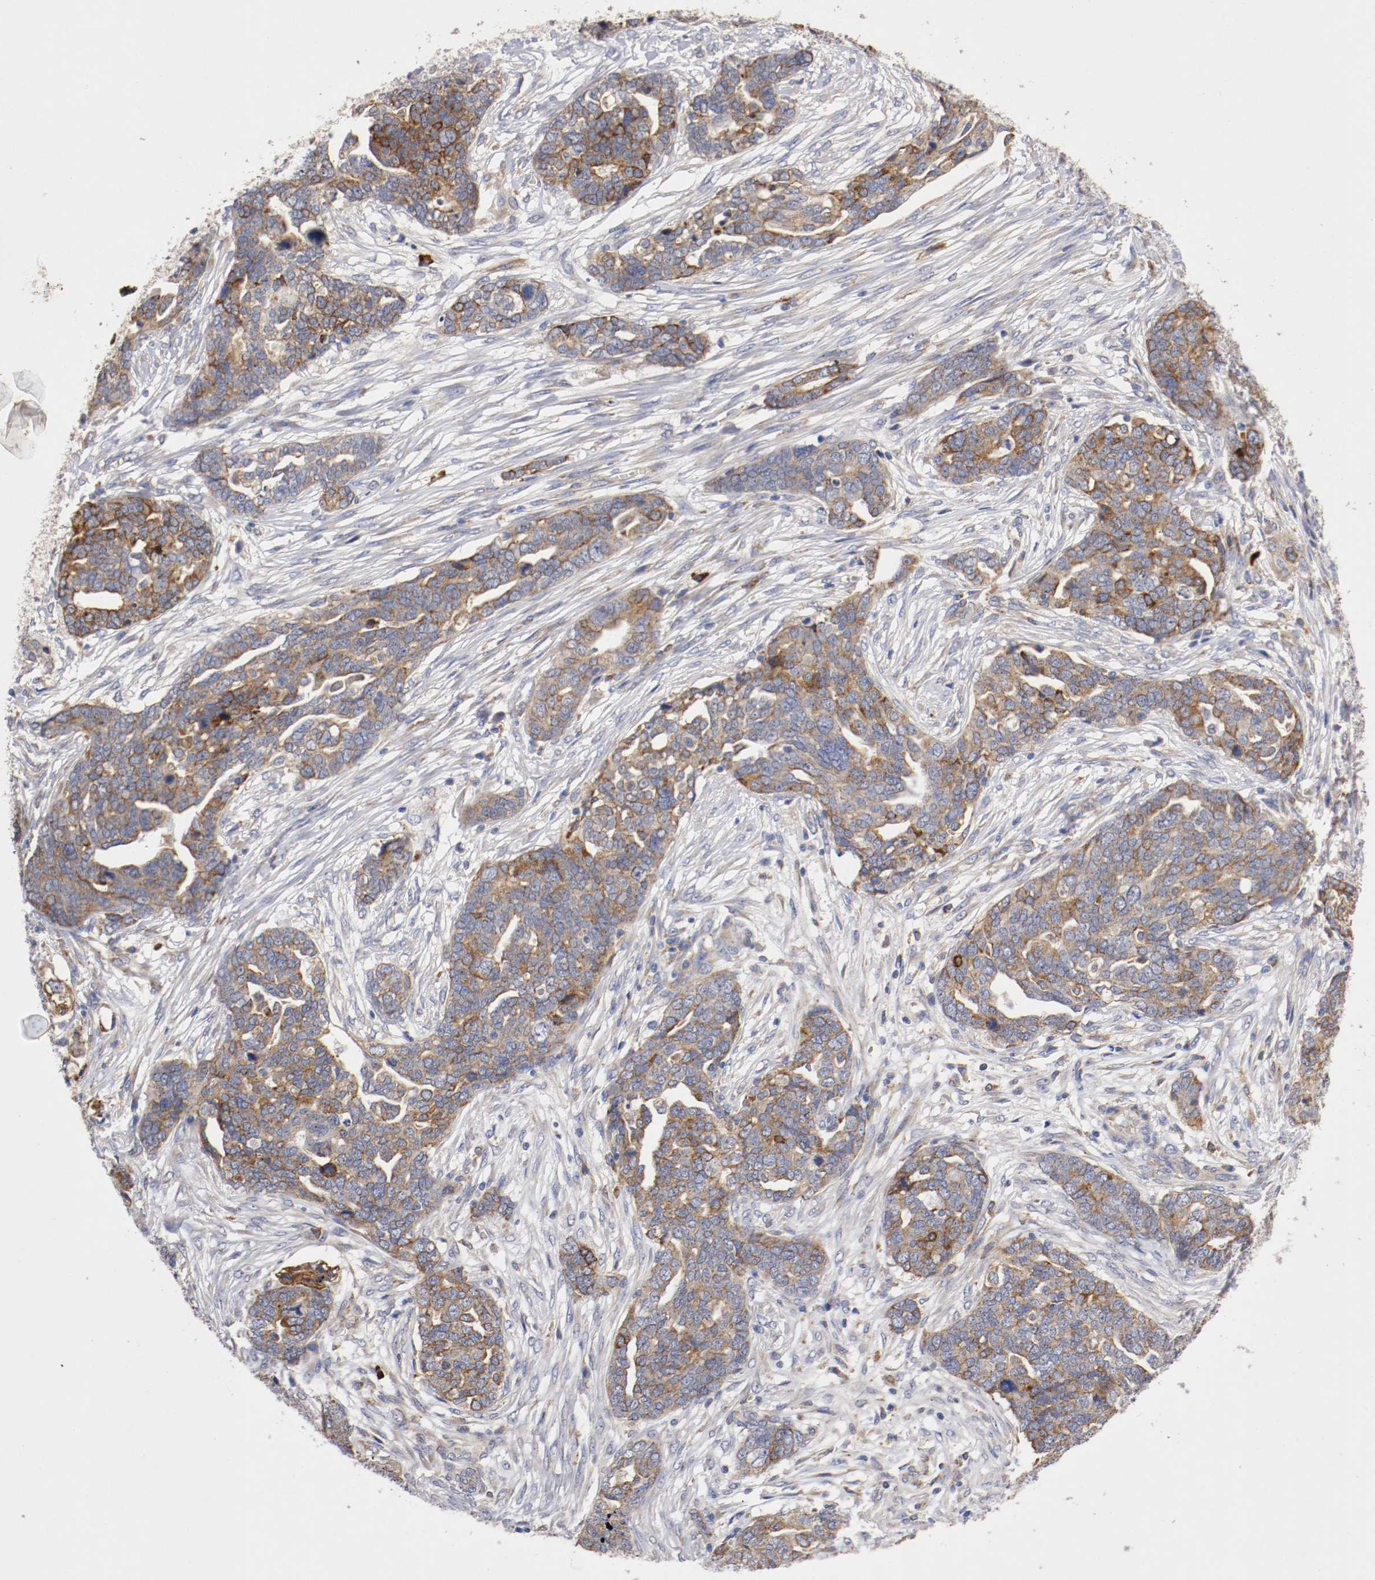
{"staining": {"intensity": "moderate", "quantity": ">75%", "location": "cytoplasmic/membranous"}, "tissue": "ovarian cancer", "cell_type": "Tumor cells", "image_type": "cancer", "snomed": [{"axis": "morphology", "description": "Normal tissue, NOS"}, {"axis": "morphology", "description": "Cystadenocarcinoma, serous, NOS"}, {"axis": "topography", "description": "Fallopian tube"}, {"axis": "topography", "description": "Ovary"}], "caption": "Protein expression by immunohistochemistry (IHC) displays moderate cytoplasmic/membranous staining in approximately >75% of tumor cells in ovarian cancer.", "gene": "TRAF2", "patient": {"sex": "female", "age": 56}}